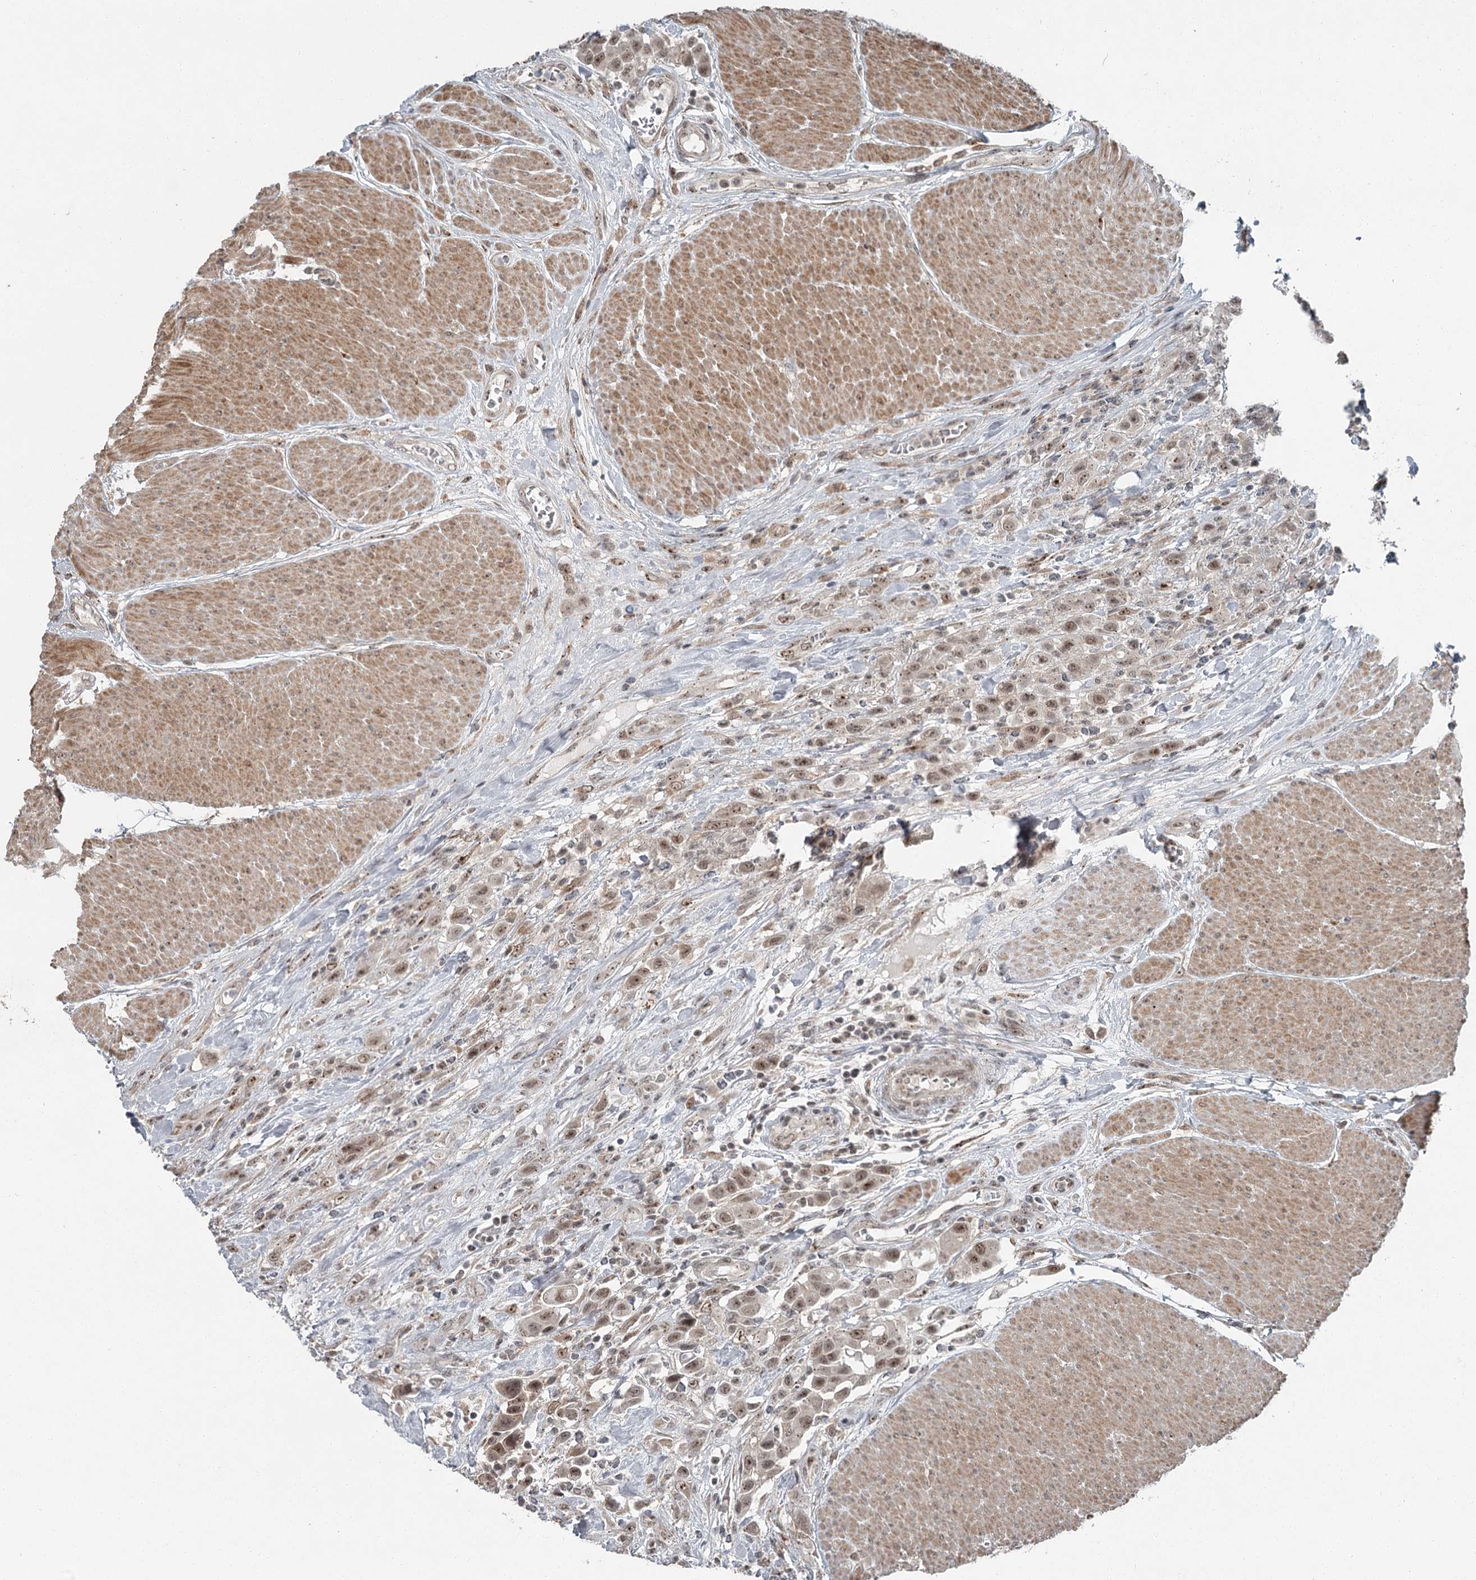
{"staining": {"intensity": "weak", "quantity": ">75%", "location": "nuclear"}, "tissue": "urothelial cancer", "cell_type": "Tumor cells", "image_type": "cancer", "snomed": [{"axis": "morphology", "description": "Urothelial carcinoma, High grade"}, {"axis": "topography", "description": "Urinary bladder"}], "caption": "IHC image of neoplastic tissue: human urothelial cancer stained using immunohistochemistry reveals low levels of weak protein expression localized specifically in the nuclear of tumor cells, appearing as a nuclear brown color.", "gene": "EXOSC1", "patient": {"sex": "male", "age": 50}}